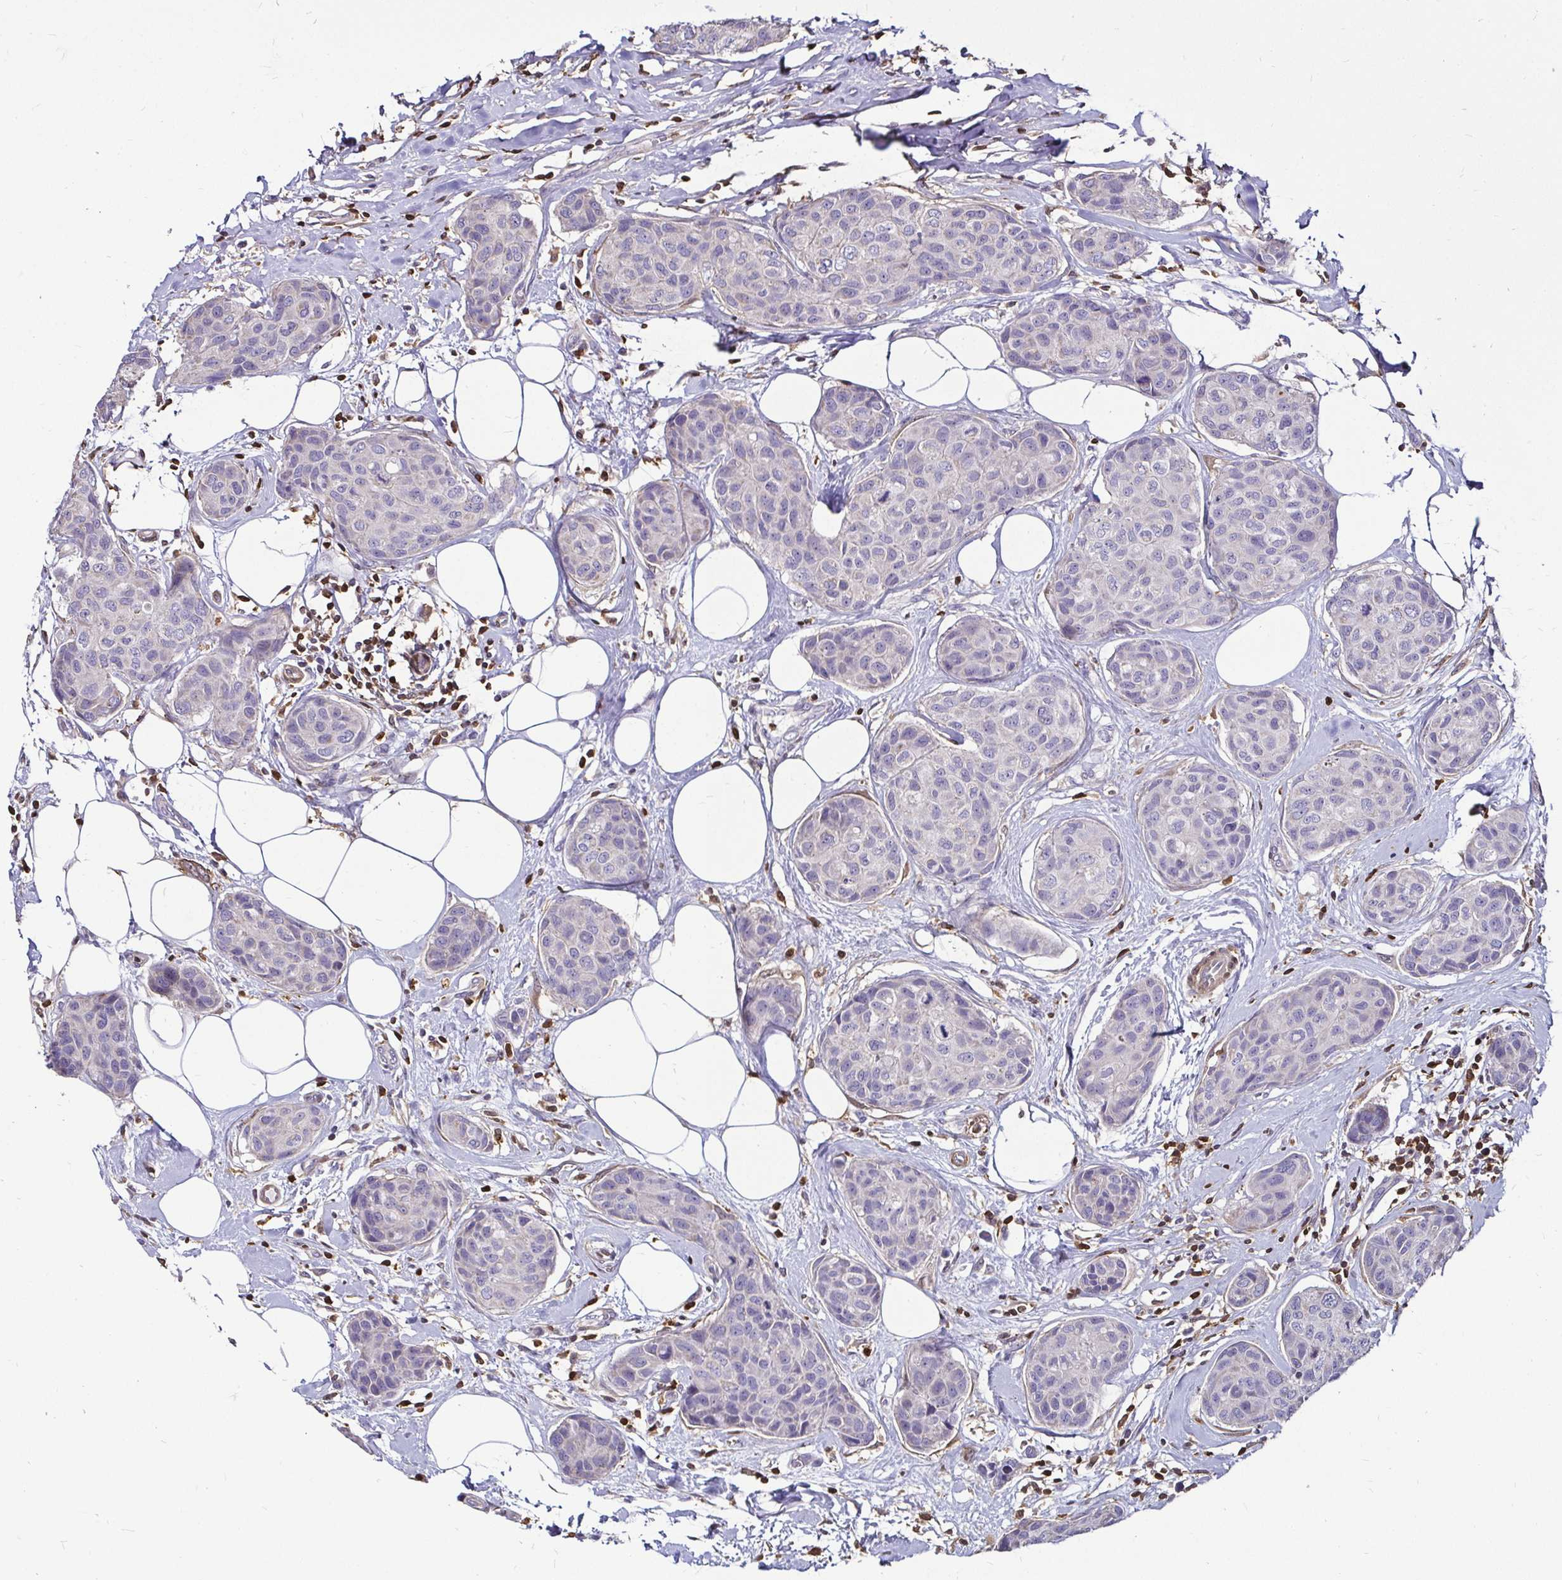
{"staining": {"intensity": "negative", "quantity": "none", "location": "none"}, "tissue": "breast cancer", "cell_type": "Tumor cells", "image_type": "cancer", "snomed": [{"axis": "morphology", "description": "Duct carcinoma"}, {"axis": "topography", "description": "Breast"}], "caption": "Image shows no significant protein expression in tumor cells of breast cancer.", "gene": "ZFP1", "patient": {"sex": "female", "age": 80}}